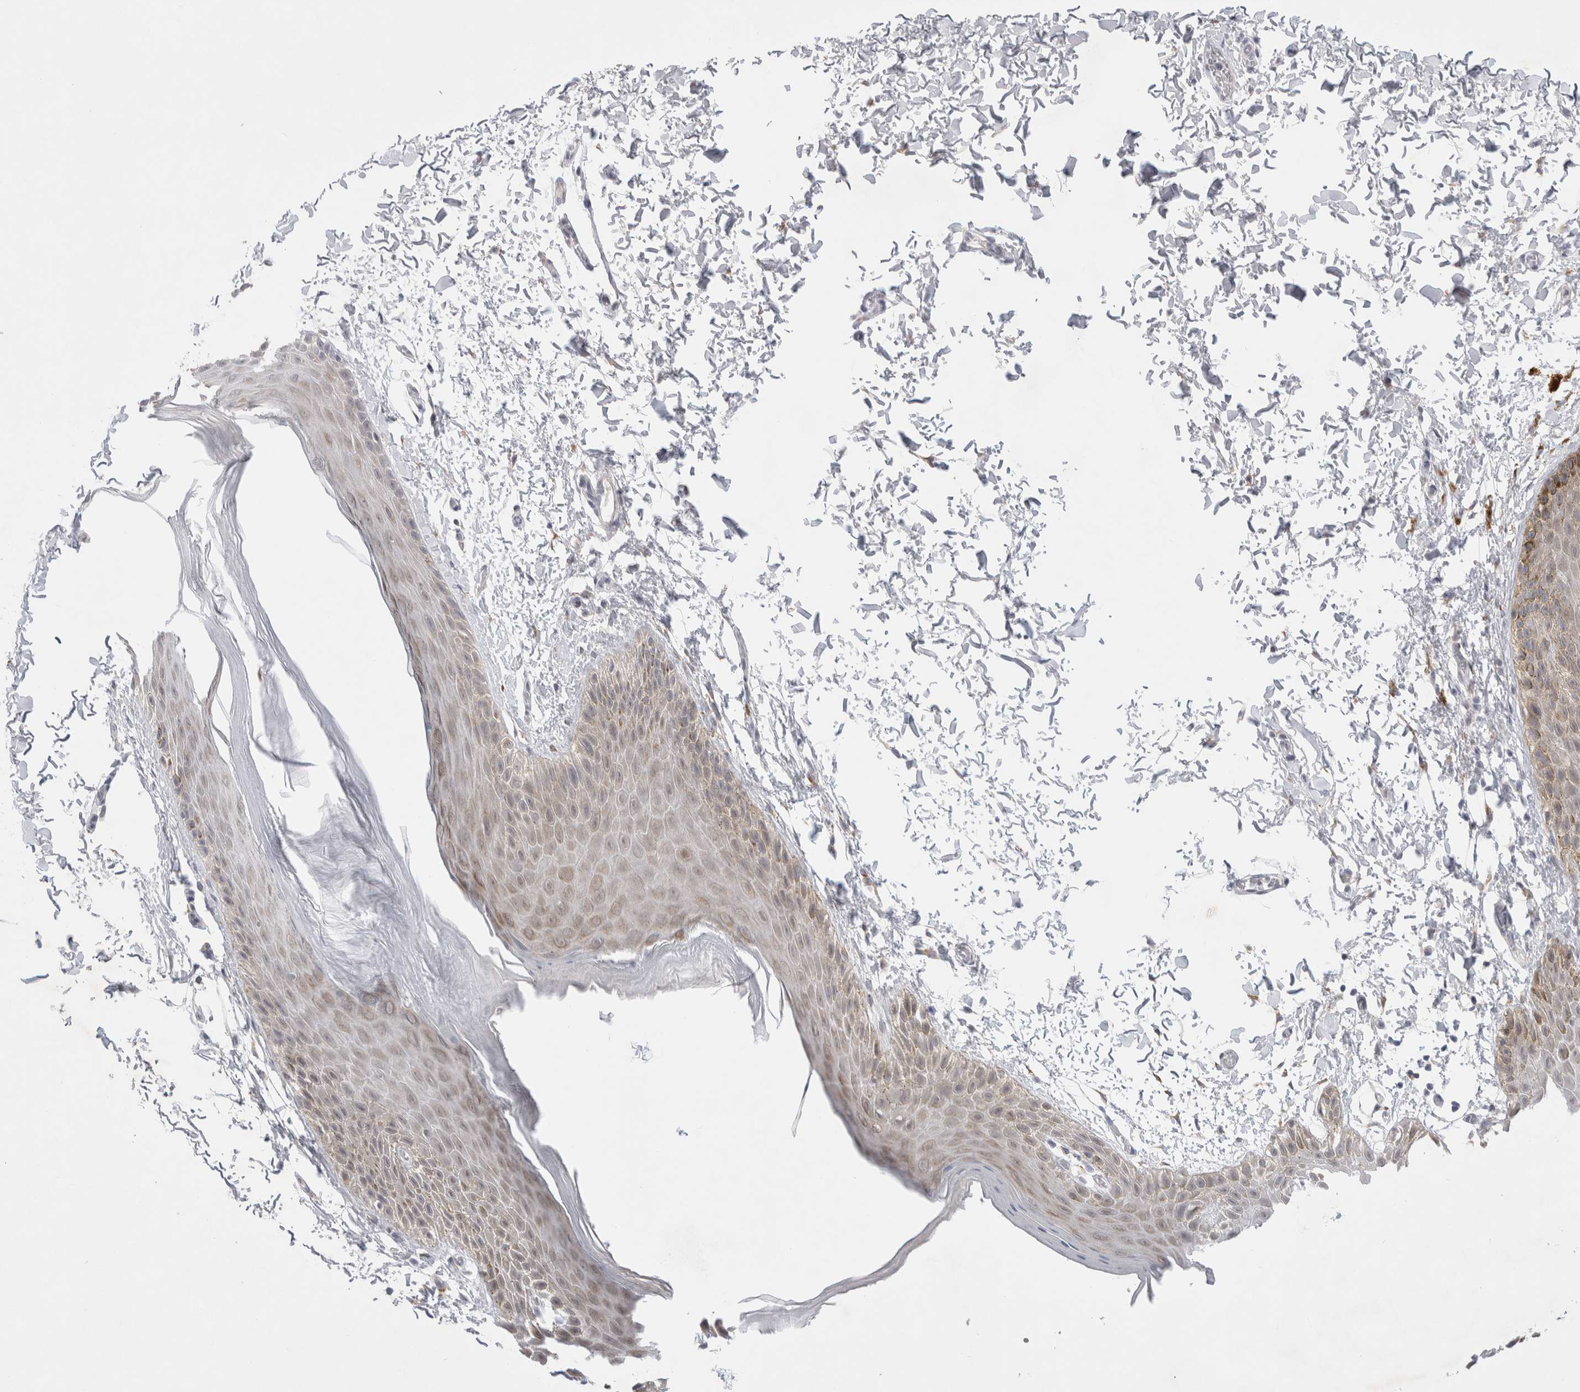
{"staining": {"intensity": "weak", "quantity": "25%-75%", "location": "cytoplasmic/membranous"}, "tissue": "skin", "cell_type": "Epidermal cells", "image_type": "normal", "snomed": [{"axis": "morphology", "description": "Normal tissue, NOS"}, {"axis": "topography", "description": "Anal"}, {"axis": "topography", "description": "Peripheral nerve tissue"}], "caption": "Skin stained with immunohistochemistry demonstrates weak cytoplasmic/membranous positivity in about 25%-75% of epidermal cells.", "gene": "TRMT1L", "patient": {"sex": "male", "age": 44}}